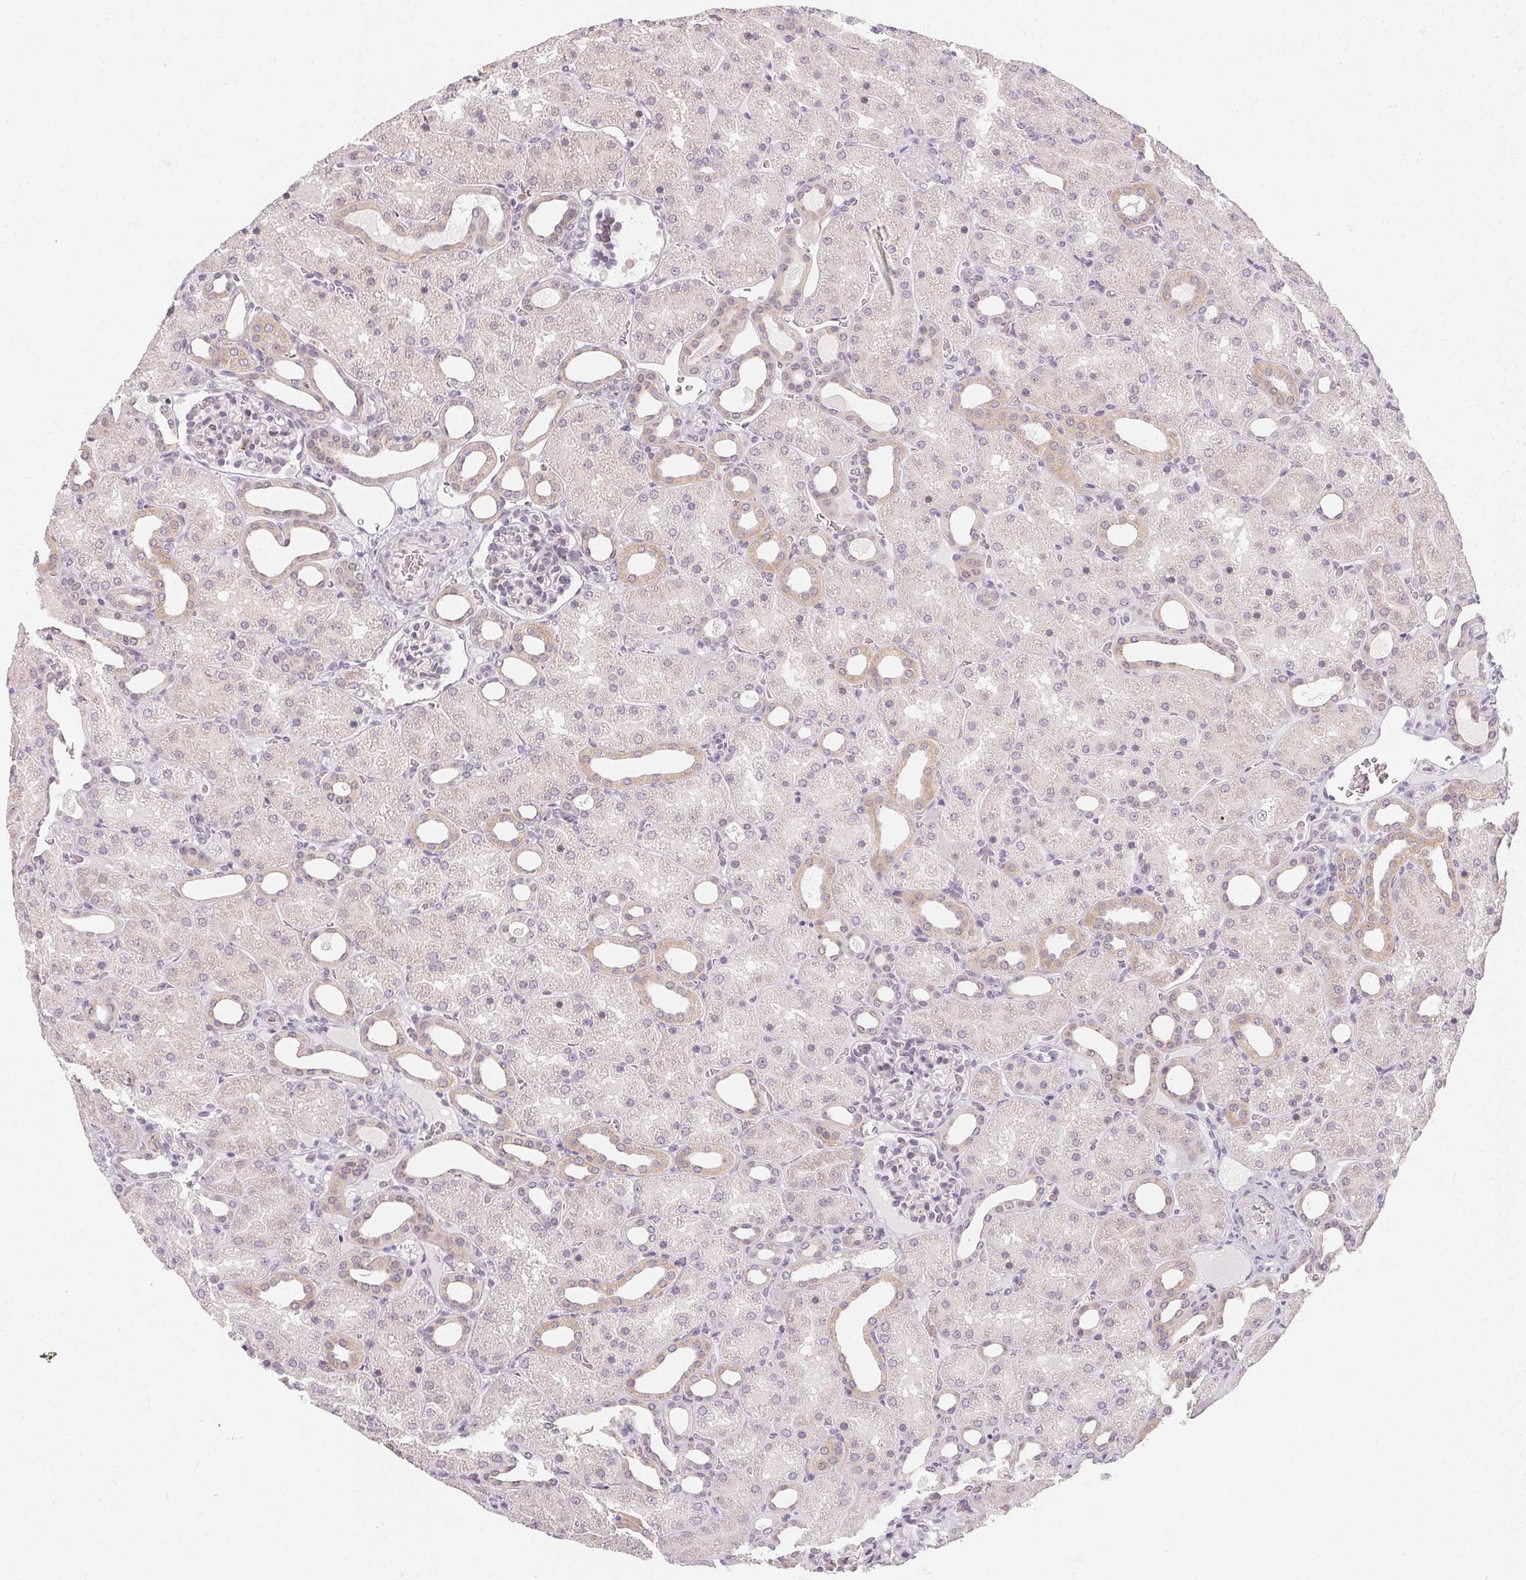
{"staining": {"intensity": "negative", "quantity": "none", "location": "none"}, "tissue": "kidney", "cell_type": "Cells in glomeruli", "image_type": "normal", "snomed": [{"axis": "morphology", "description": "Normal tissue, NOS"}, {"axis": "topography", "description": "Kidney"}], "caption": "DAB (3,3'-diaminobenzidine) immunohistochemical staining of benign kidney shows no significant staining in cells in glomeruli.", "gene": "CLCNKA", "patient": {"sex": "male", "age": 2}}